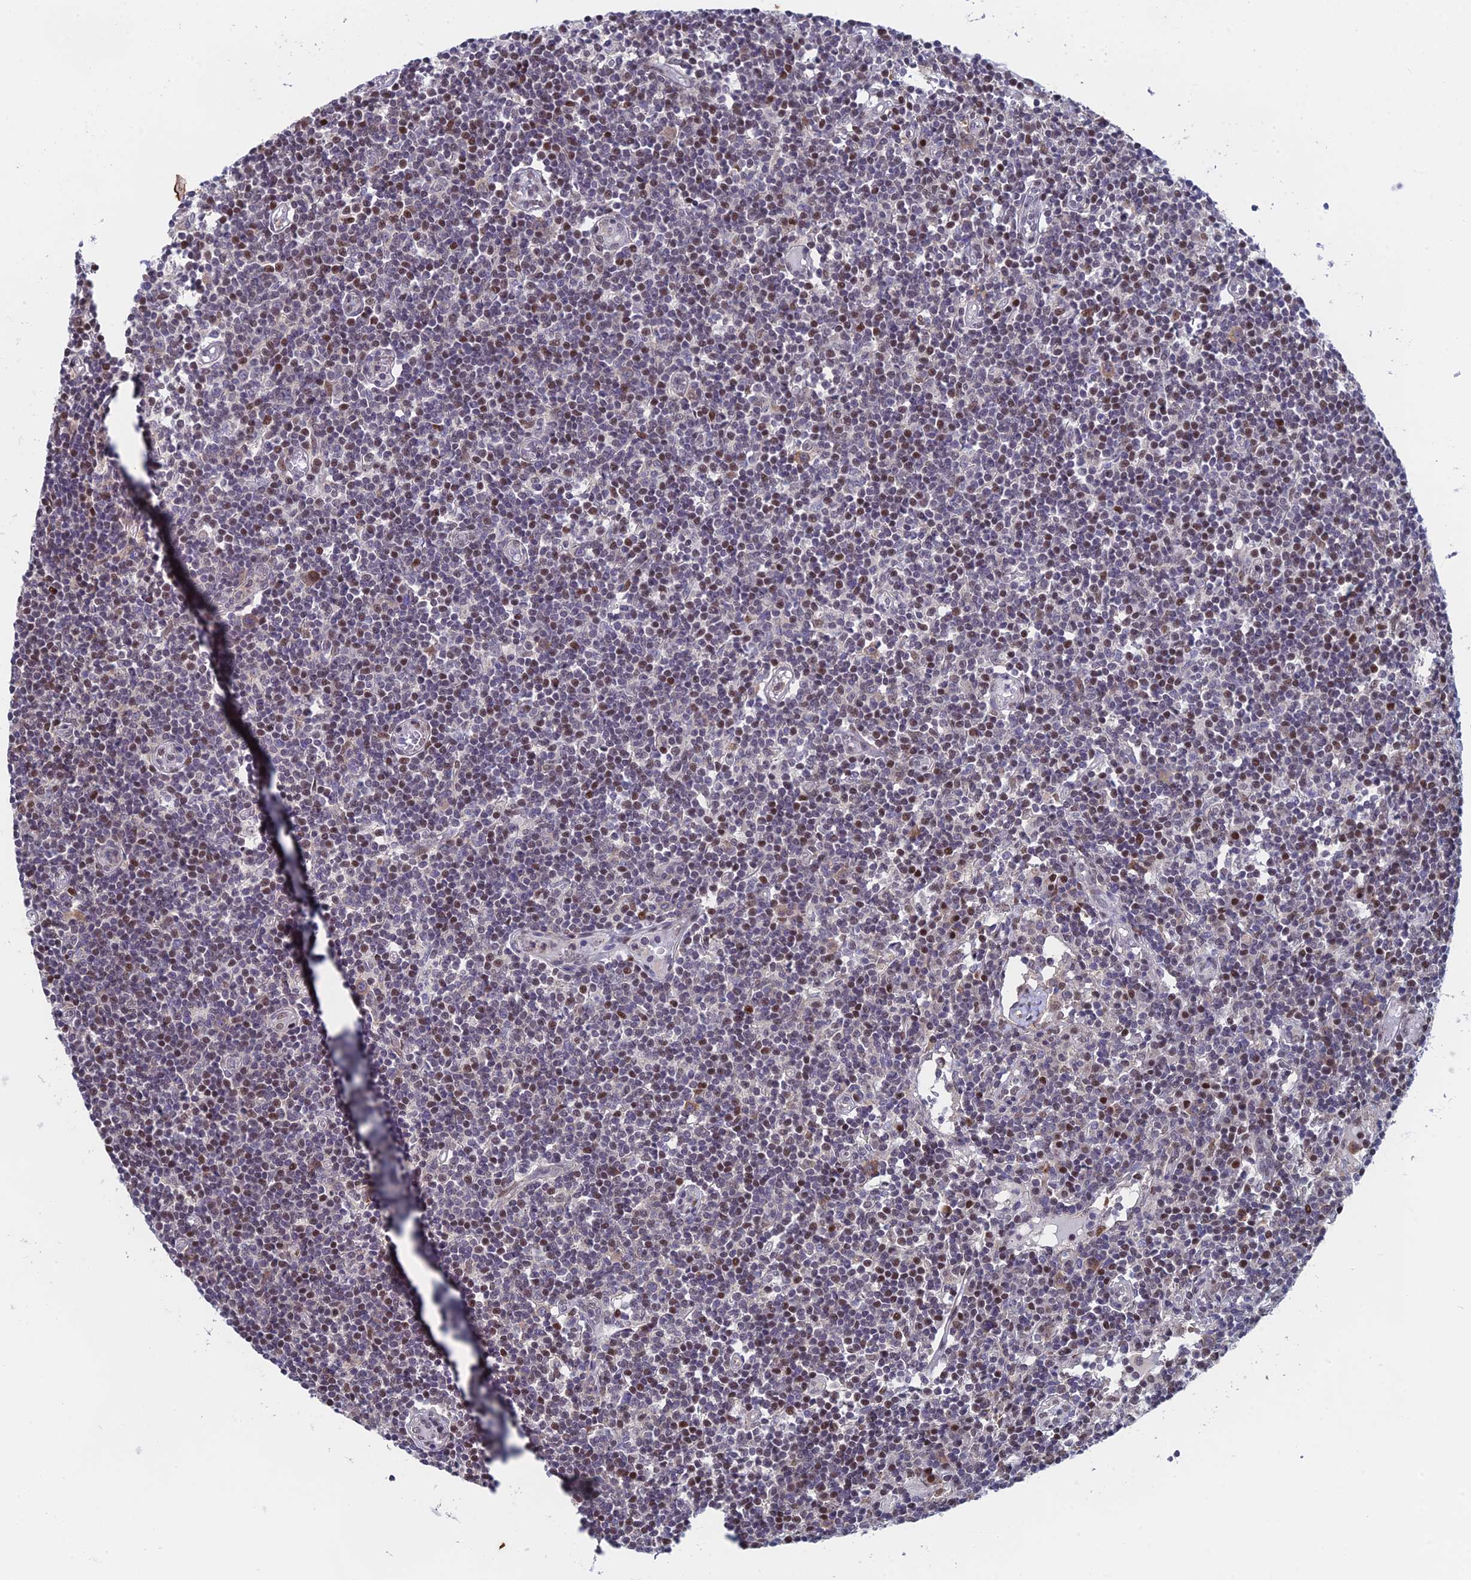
{"staining": {"intensity": "weak", "quantity": "<25%", "location": "cytoplasmic/membranous"}, "tissue": "lymph node", "cell_type": "Germinal center cells", "image_type": "normal", "snomed": [{"axis": "morphology", "description": "Normal tissue, NOS"}, {"axis": "topography", "description": "Lymph node"}], "caption": "IHC image of benign human lymph node stained for a protein (brown), which shows no expression in germinal center cells. (IHC, brightfield microscopy, high magnification).", "gene": "MRPL17", "patient": {"sex": "female", "age": 55}}